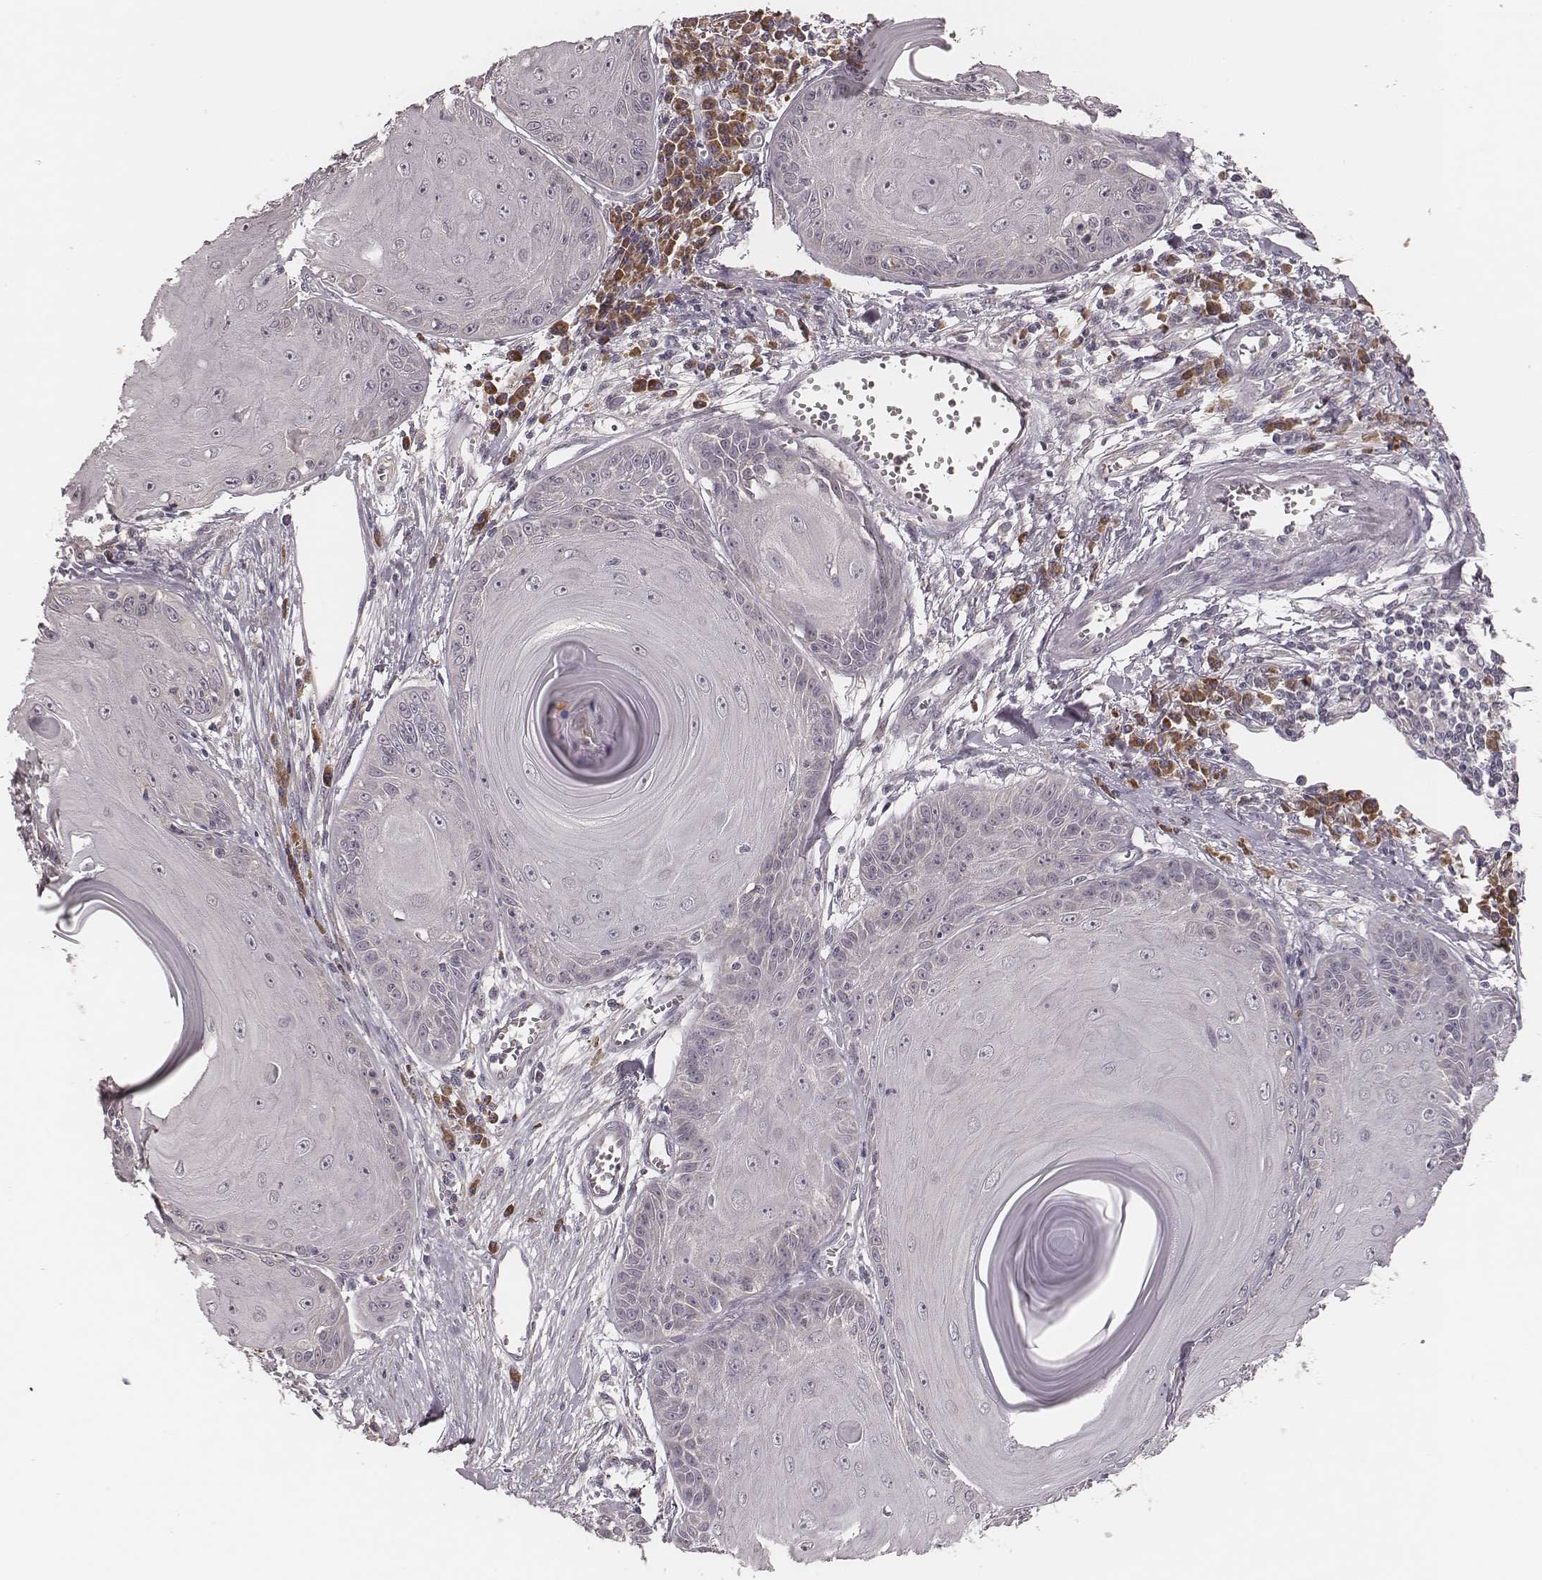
{"staining": {"intensity": "negative", "quantity": "none", "location": "none"}, "tissue": "skin cancer", "cell_type": "Tumor cells", "image_type": "cancer", "snomed": [{"axis": "morphology", "description": "Squamous cell carcinoma, NOS"}, {"axis": "topography", "description": "Skin"}, {"axis": "topography", "description": "Vulva"}], "caption": "Tumor cells are negative for protein expression in human skin squamous cell carcinoma.", "gene": "P2RX5", "patient": {"sex": "female", "age": 85}}